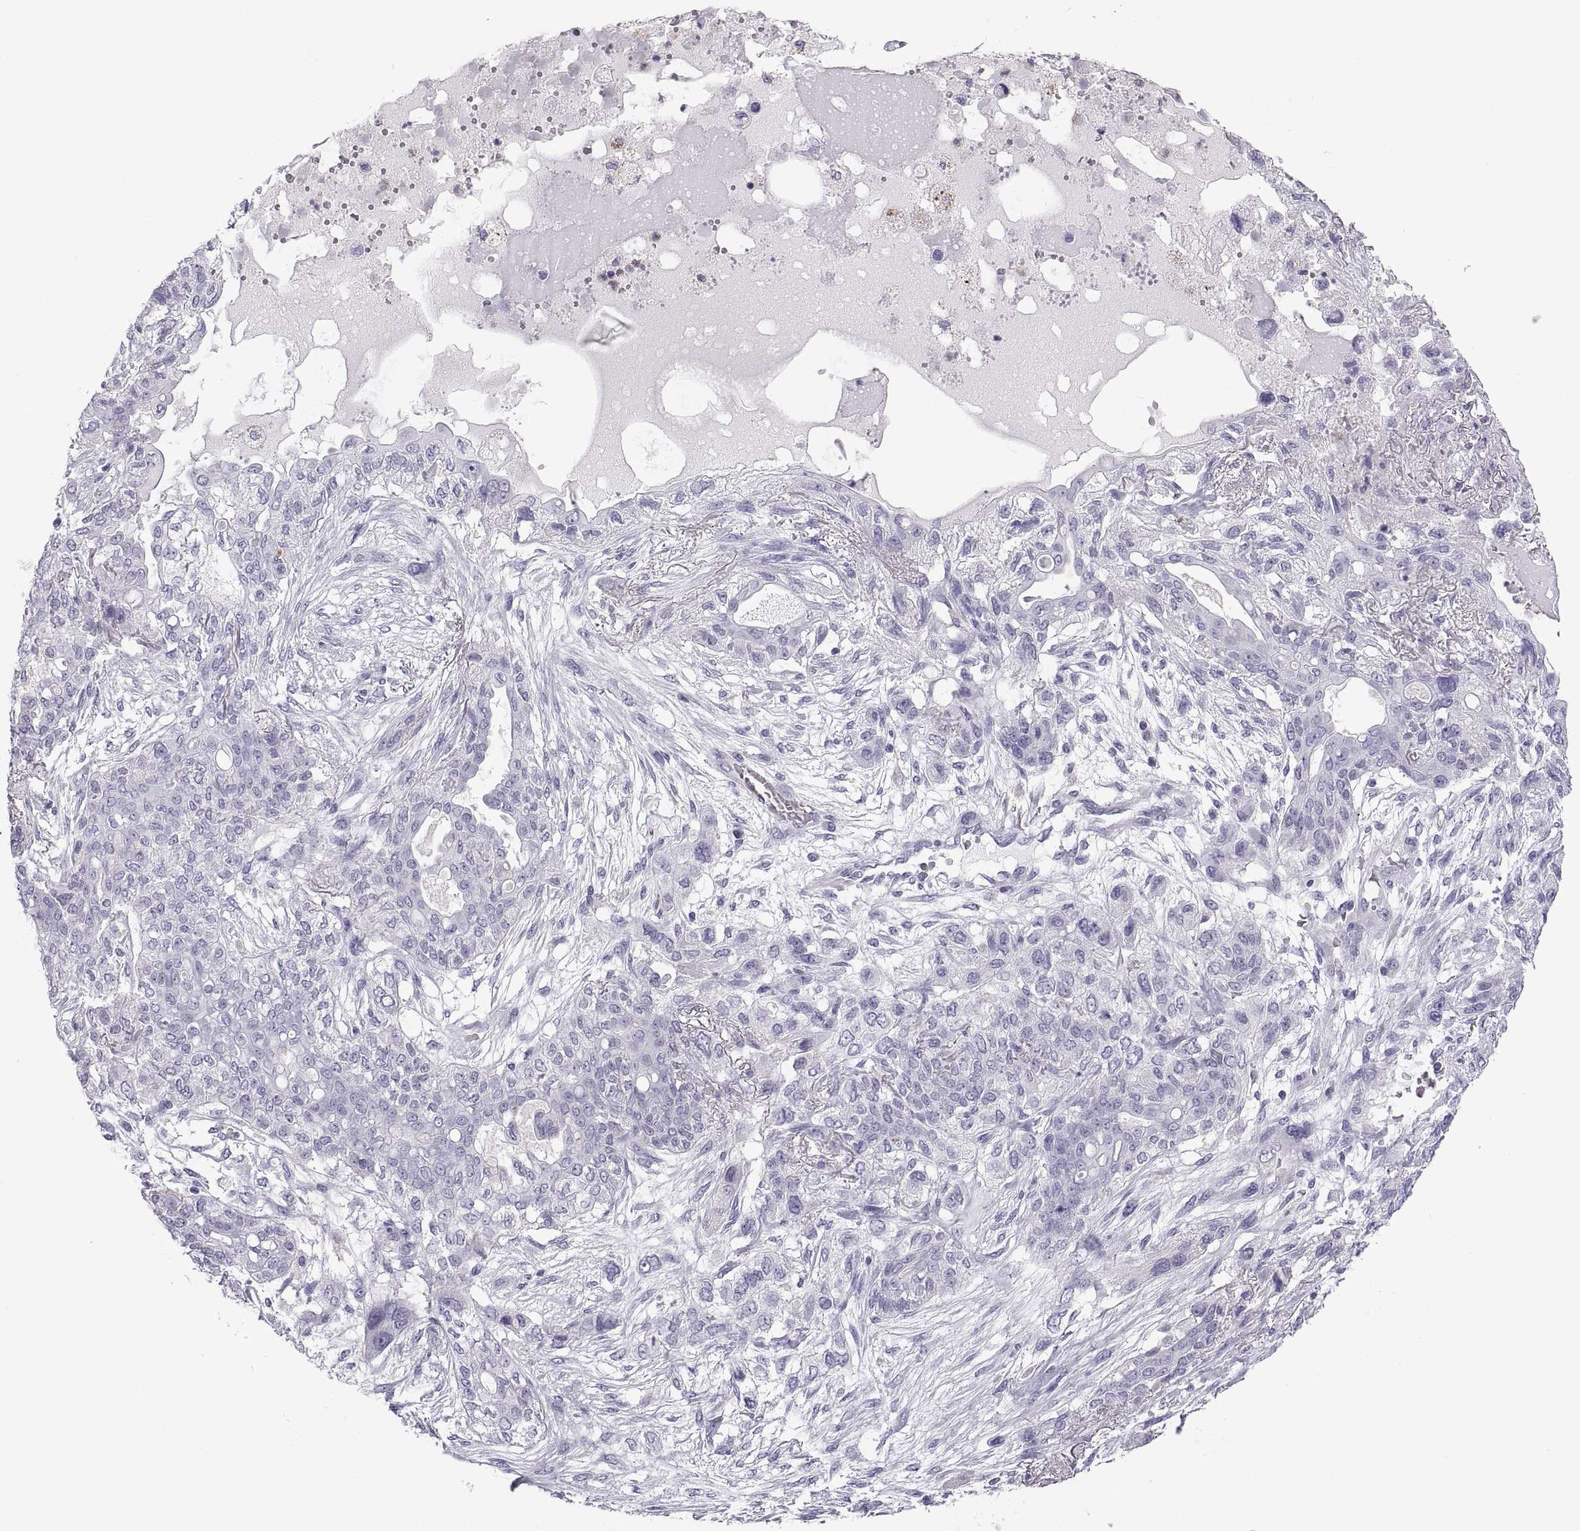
{"staining": {"intensity": "negative", "quantity": "none", "location": "none"}, "tissue": "lung cancer", "cell_type": "Tumor cells", "image_type": "cancer", "snomed": [{"axis": "morphology", "description": "Squamous cell carcinoma, NOS"}, {"axis": "topography", "description": "Lung"}], "caption": "Immunohistochemistry (IHC) of lung squamous cell carcinoma exhibits no positivity in tumor cells.", "gene": "RGS19", "patient": {"sex": "female", "age": 70}}